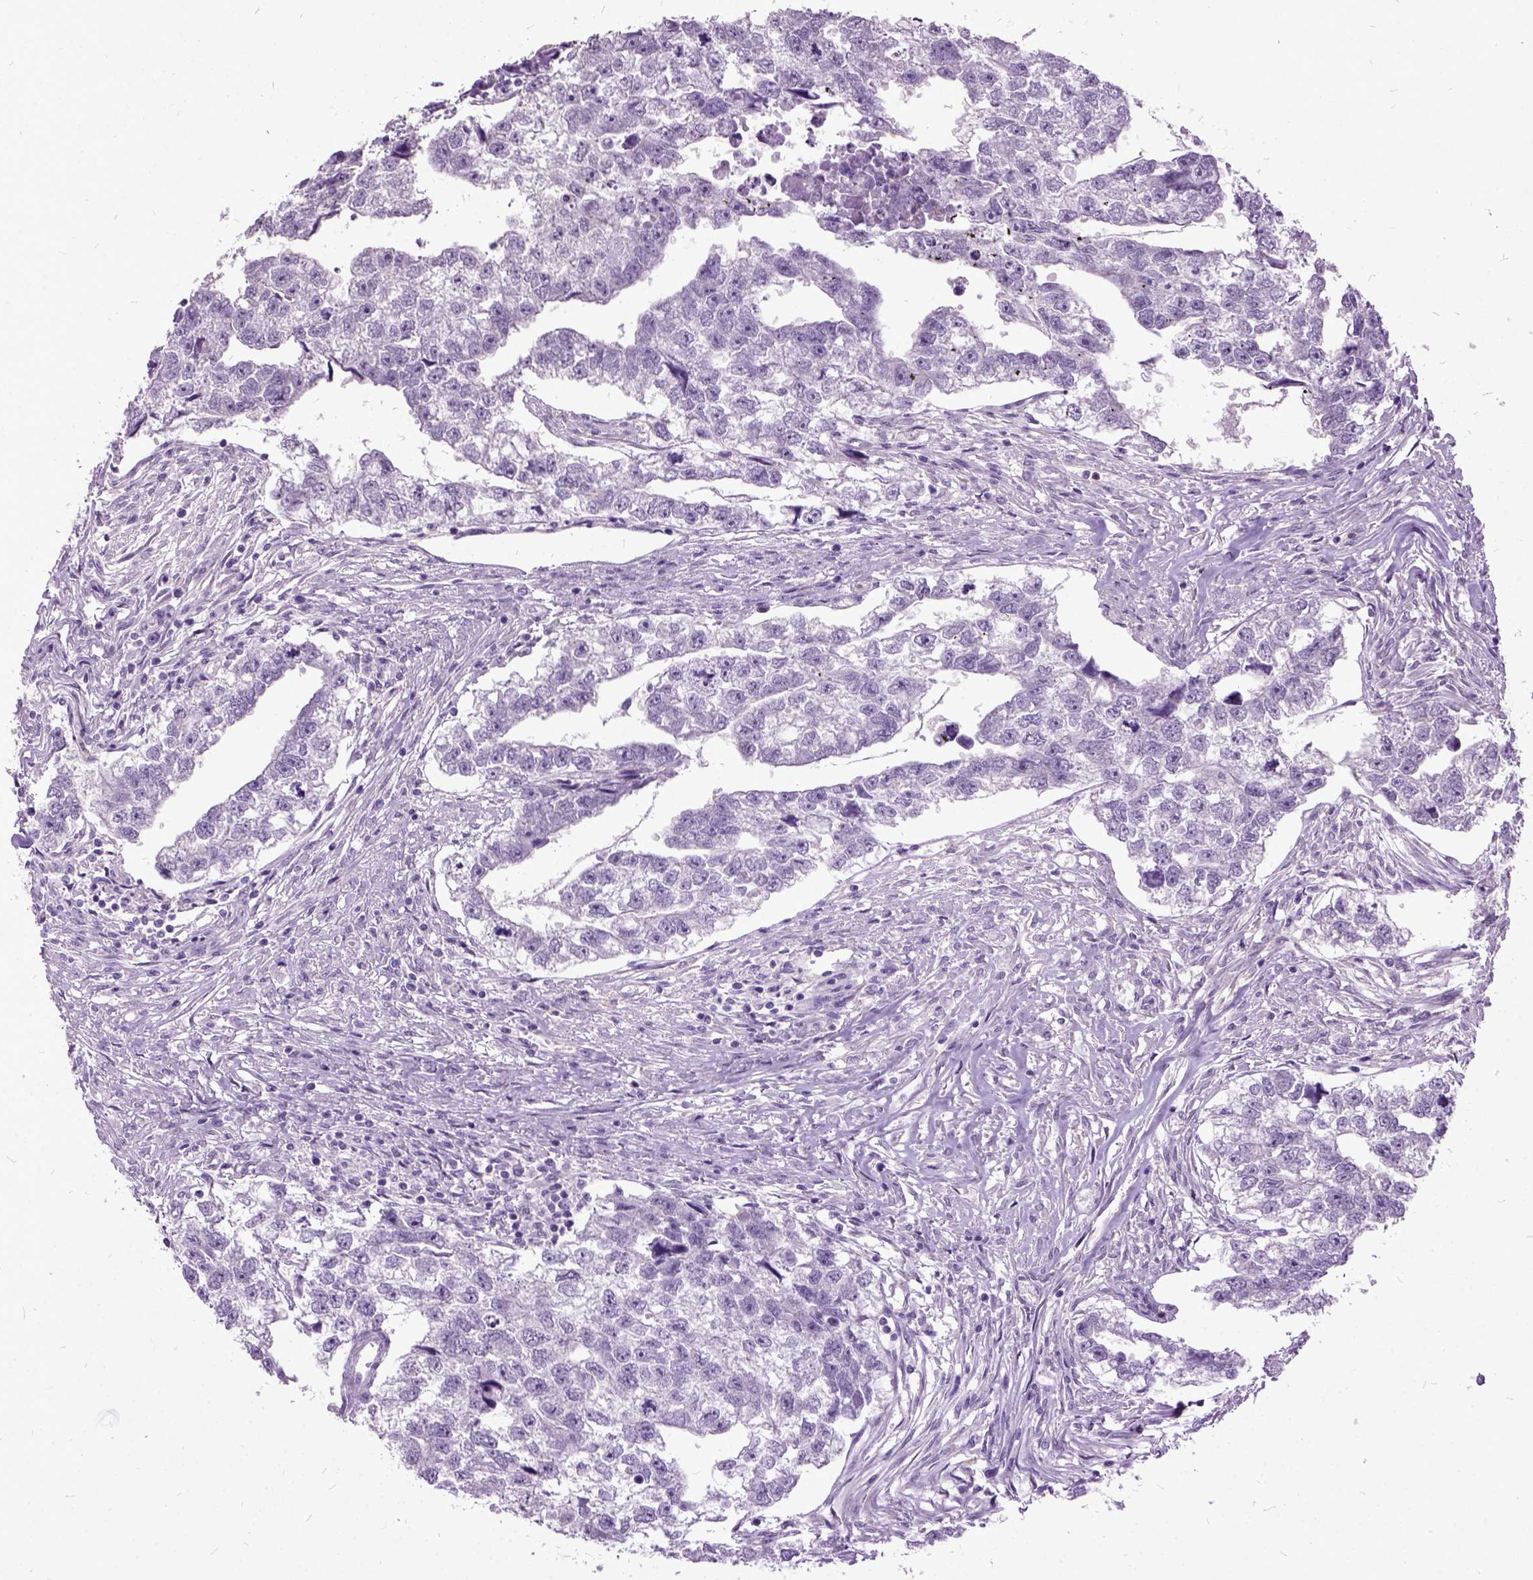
{"staining": {"intensity": "negative", "quantity": "none", "location": "none"}, "tissue": "testis cancer", "cell_type": "Tumor cells", "image_type": "cancer", "snomed": [{"axis": "morphology", "description": "Carcinoma, Embryonal, NOS"}, {"axis": "morphology", "description": "Teratoma, malignant, NOS"}, {"axis": "topography", "description": "Testis"}], "caption": "Immunohistochemical staining of human teratoma (malignant) (testis) displays no significant positivity in tumor cells. (Brightfield microscopy of DAB (3,3'-diaminobenzidine) immunohistochemistry at high magnification).", "gene": "MME", "patient": {"sex": "male", "age": 44}}